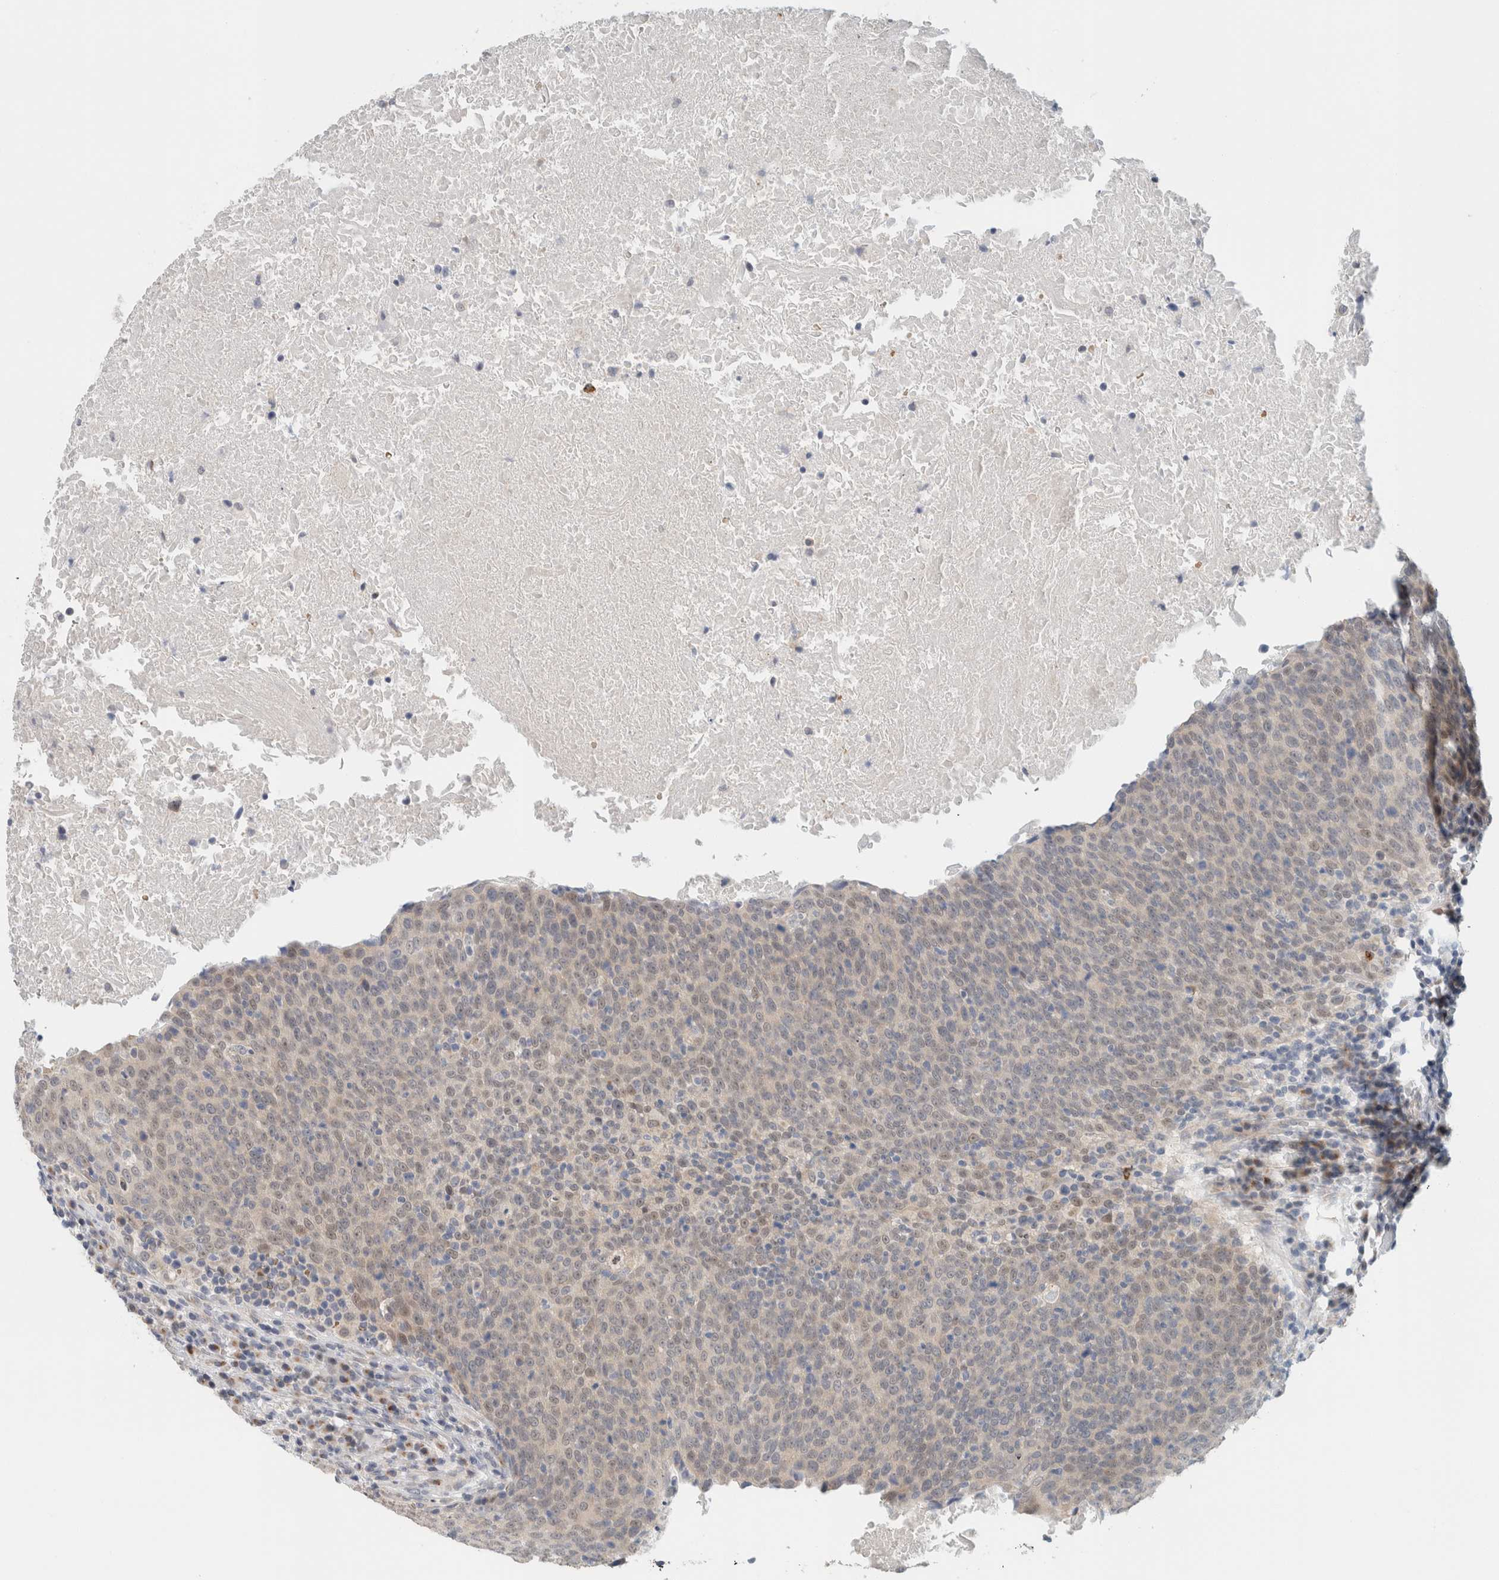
{"staining": {"intensity": "weak", "quantity": "<25%", "location": "nuclear"}, "tissue": "head and neck cancer", "cell_type": "Tumor cells", "image_type": "cancer", "snomed": [{"axis": "morphology", "description": "Squamous cell carcinoma, NOS"}, {"axis": "morphology", "description": "Squamous cell carcinoma, metastatic, NOS"}, {"axis": "topography", "description": "Lymph node"}, {"axis": "topography", "description": "Head-Neck"}], "caption": "The IHC micrograph has no significant expression in tumor cells of head and neck cancer (metastatic squamous cell carcinoma) tissue.", "gene": "CRAT", "patient": {"sex": "male", "age": 62}}